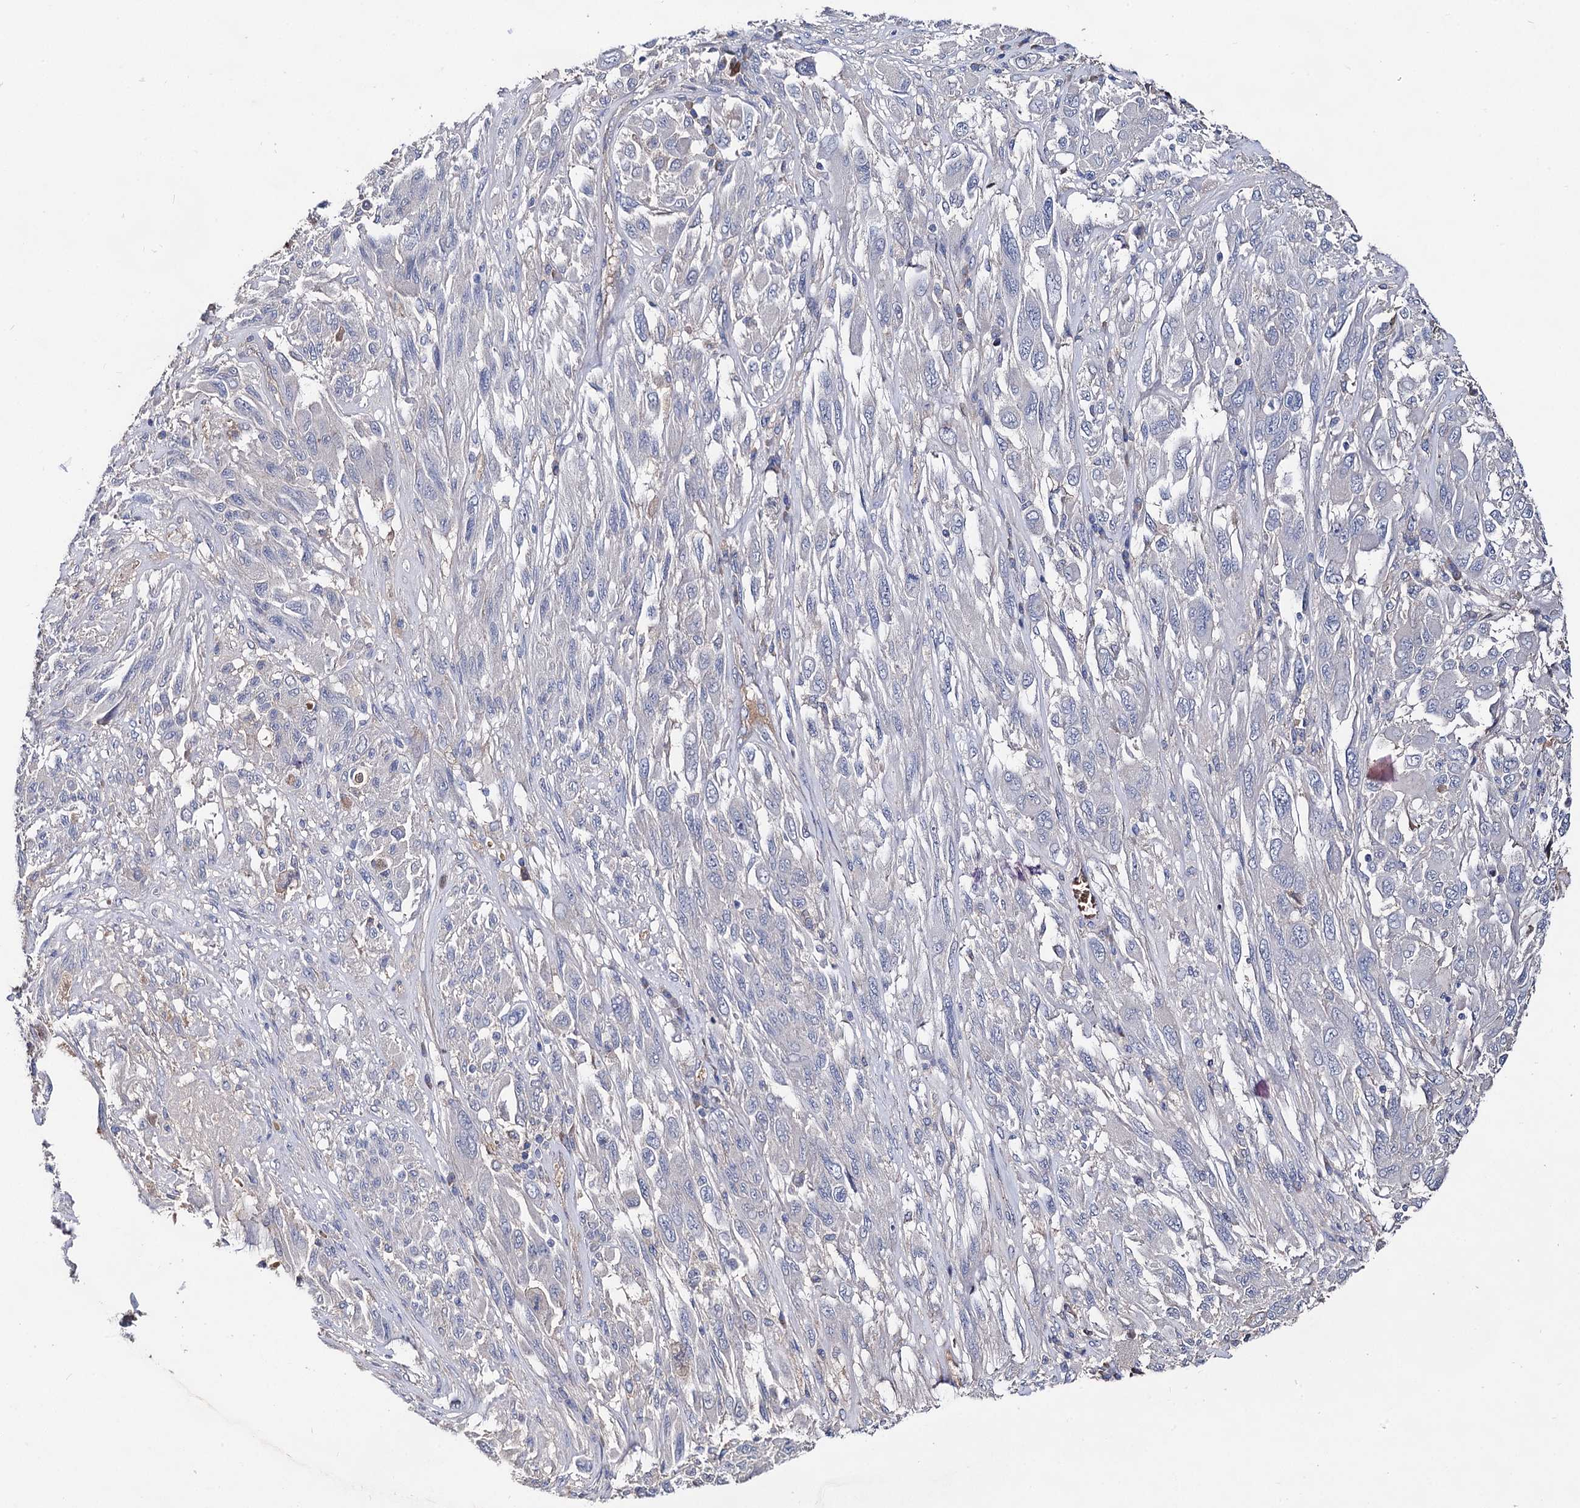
{"staining": {"intensity": "negative", "quantity": "none", "location": "none"}, "tissue": "melanoma", "cell_type": "Tumor cells", "image_type": "cancer", "snomed": [{"axis": "morphology", "description": "Malignant melanoma, NOS"}, {"axis": "topography", "description": "Skin"}], "caption": "Human malignant melanoma stained for a protein using IHC exhibits no staining in tumor cells.", "gene": "HVCN1", "patient": {"sex": "female", "age": 91}}